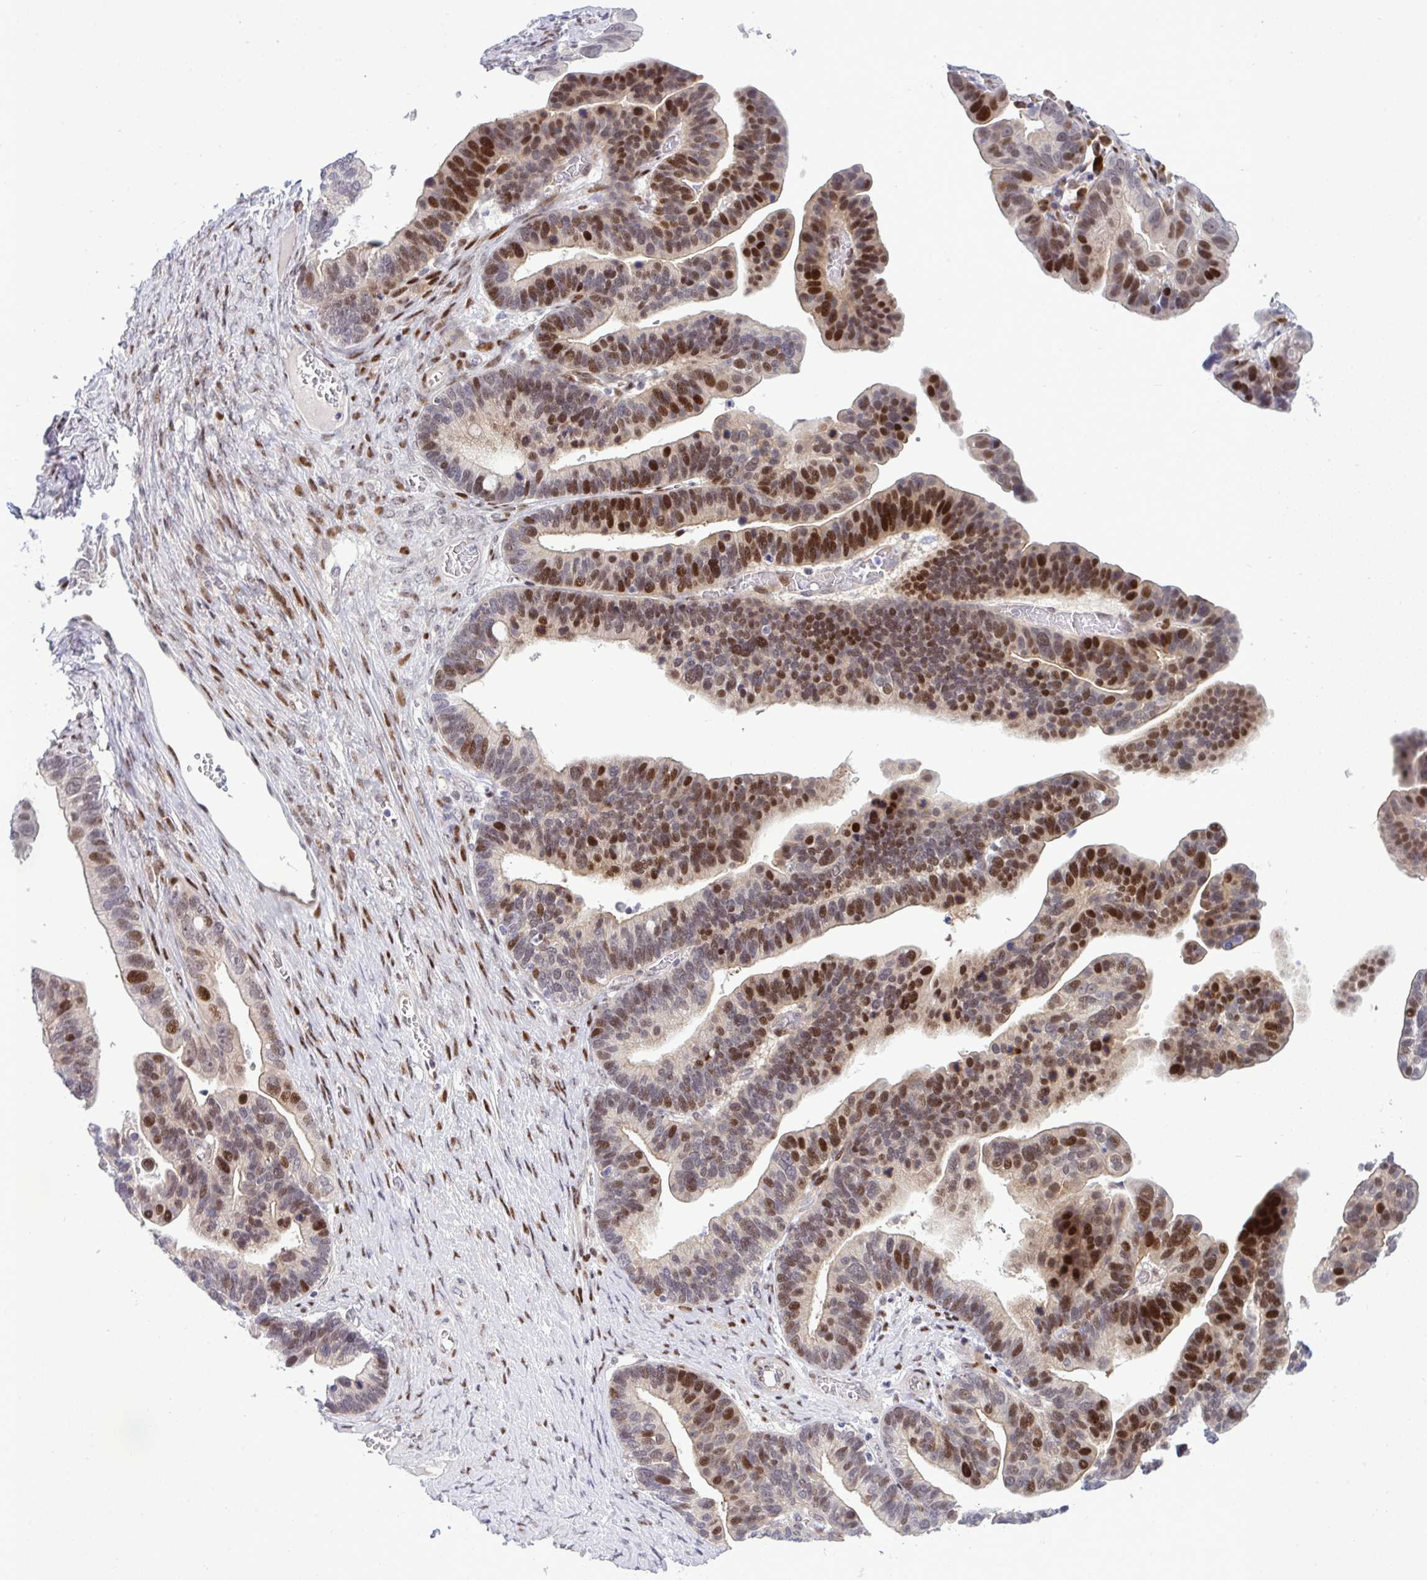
{"staining": {"intensity": "strong", "quantity": "25%-75%", "location": "nuclear"}, "tissue": "ovarian cancer", "cell_type": "Tumor cells", "image_type": "cancer", "snomed": [{"axis": "morphology", "description": "Cystadenocarcinoma, serous, NOS"}, {"axis": "topography", "description": "Ovary"}], "caption": "Immunohistochemical staining of serous cystadenocarcinoma (ovarian) demonstrates strong nuclear protein staining in approximately 25%-75% of tumor cells. The protein is stained brown, and the nuclei are stained in blue (DAB (3,3'-diaminobenzidine) IHC with brightfield microscopy, high magnification).", "gene": "TAB1", "patient": {"sex": "female", "age": 56}}